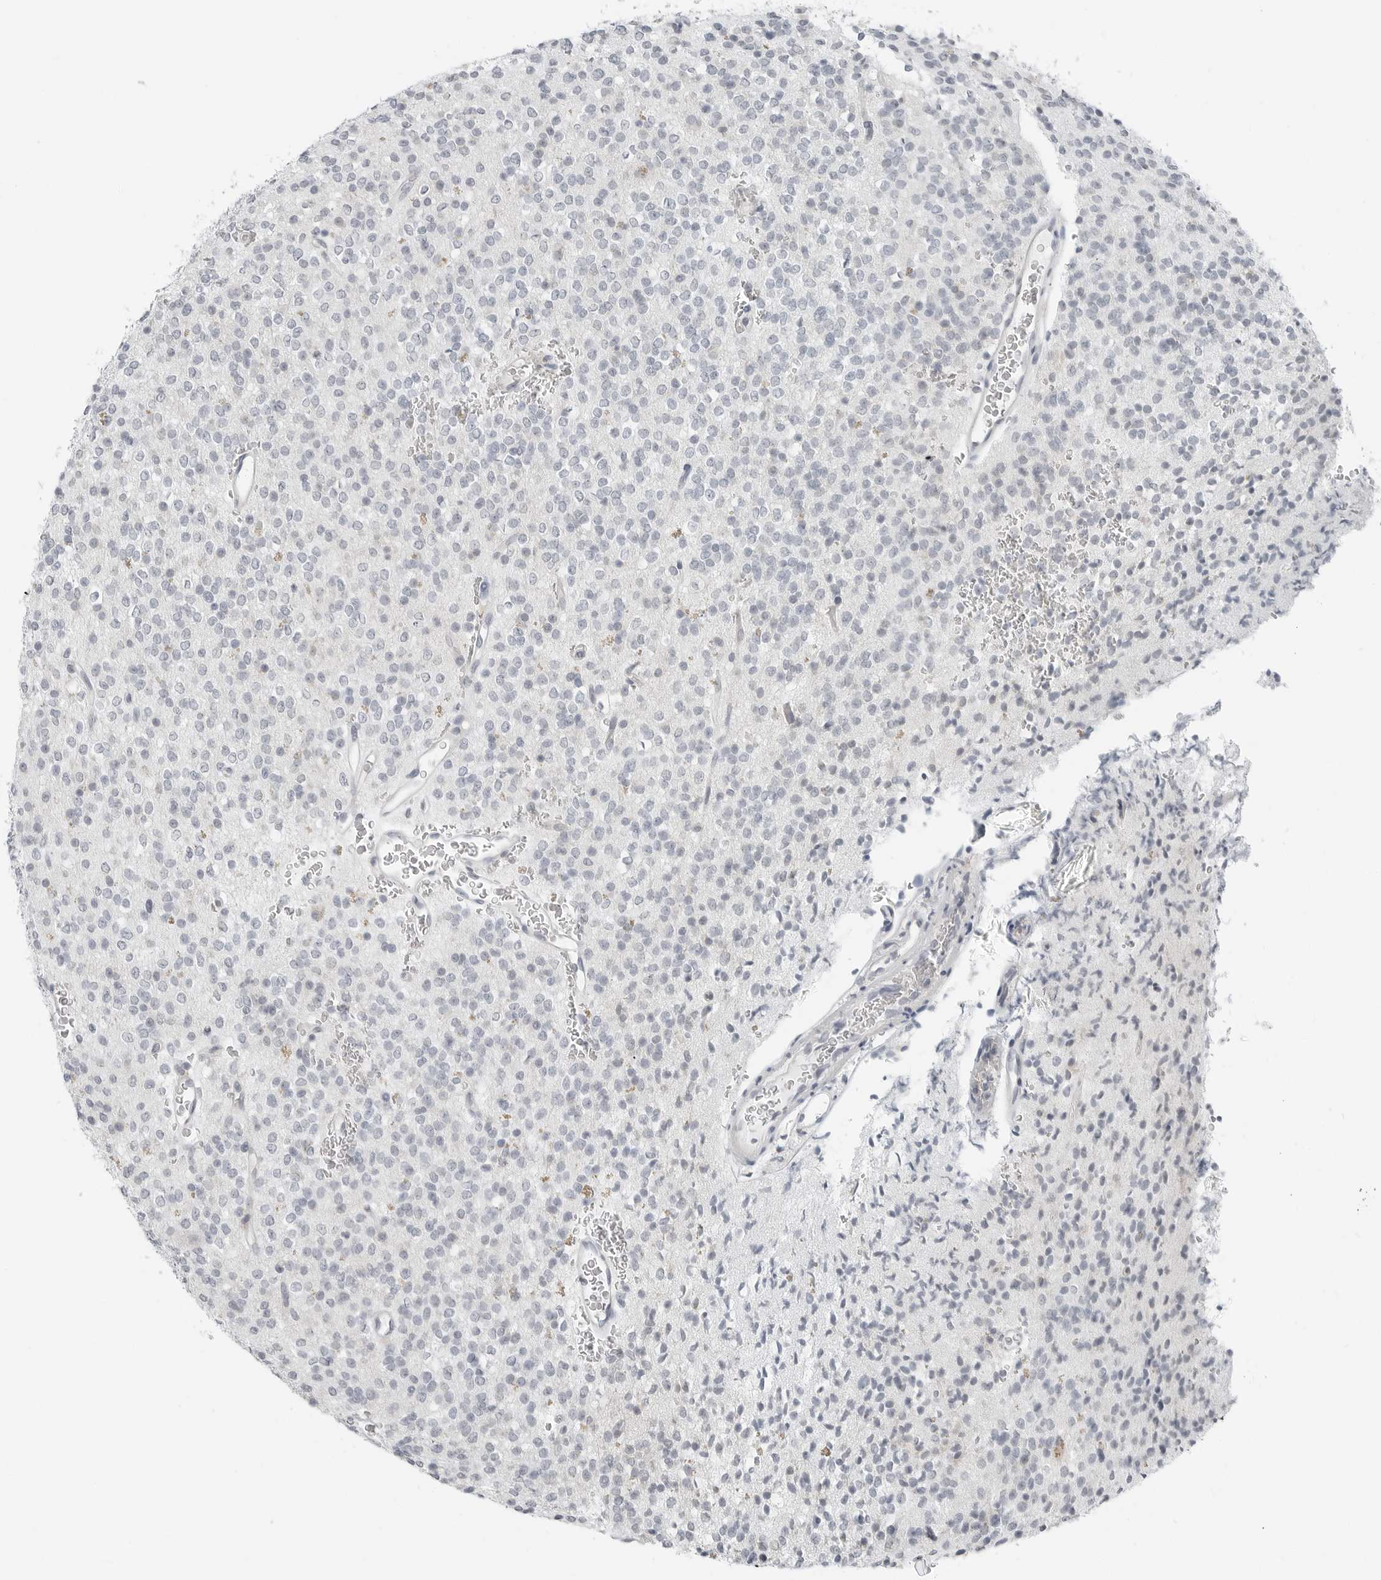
{"staining": {"intensity": "negative", "quantity": "none", "location": "none"}, "tissue": "glioma", "cell_type": "Tumor cells", "image_type": "cancer", "snomed": [{"axis": "morphology", "description": "Glioma, malignant, High grade"}, {"axis": "topography", "description": "Brain"}], "caption": "Tumor cells are negative for brown protein staining in glioma.", "gene": "XIRP1", "patient": {"sex": "male", "age": 34}}